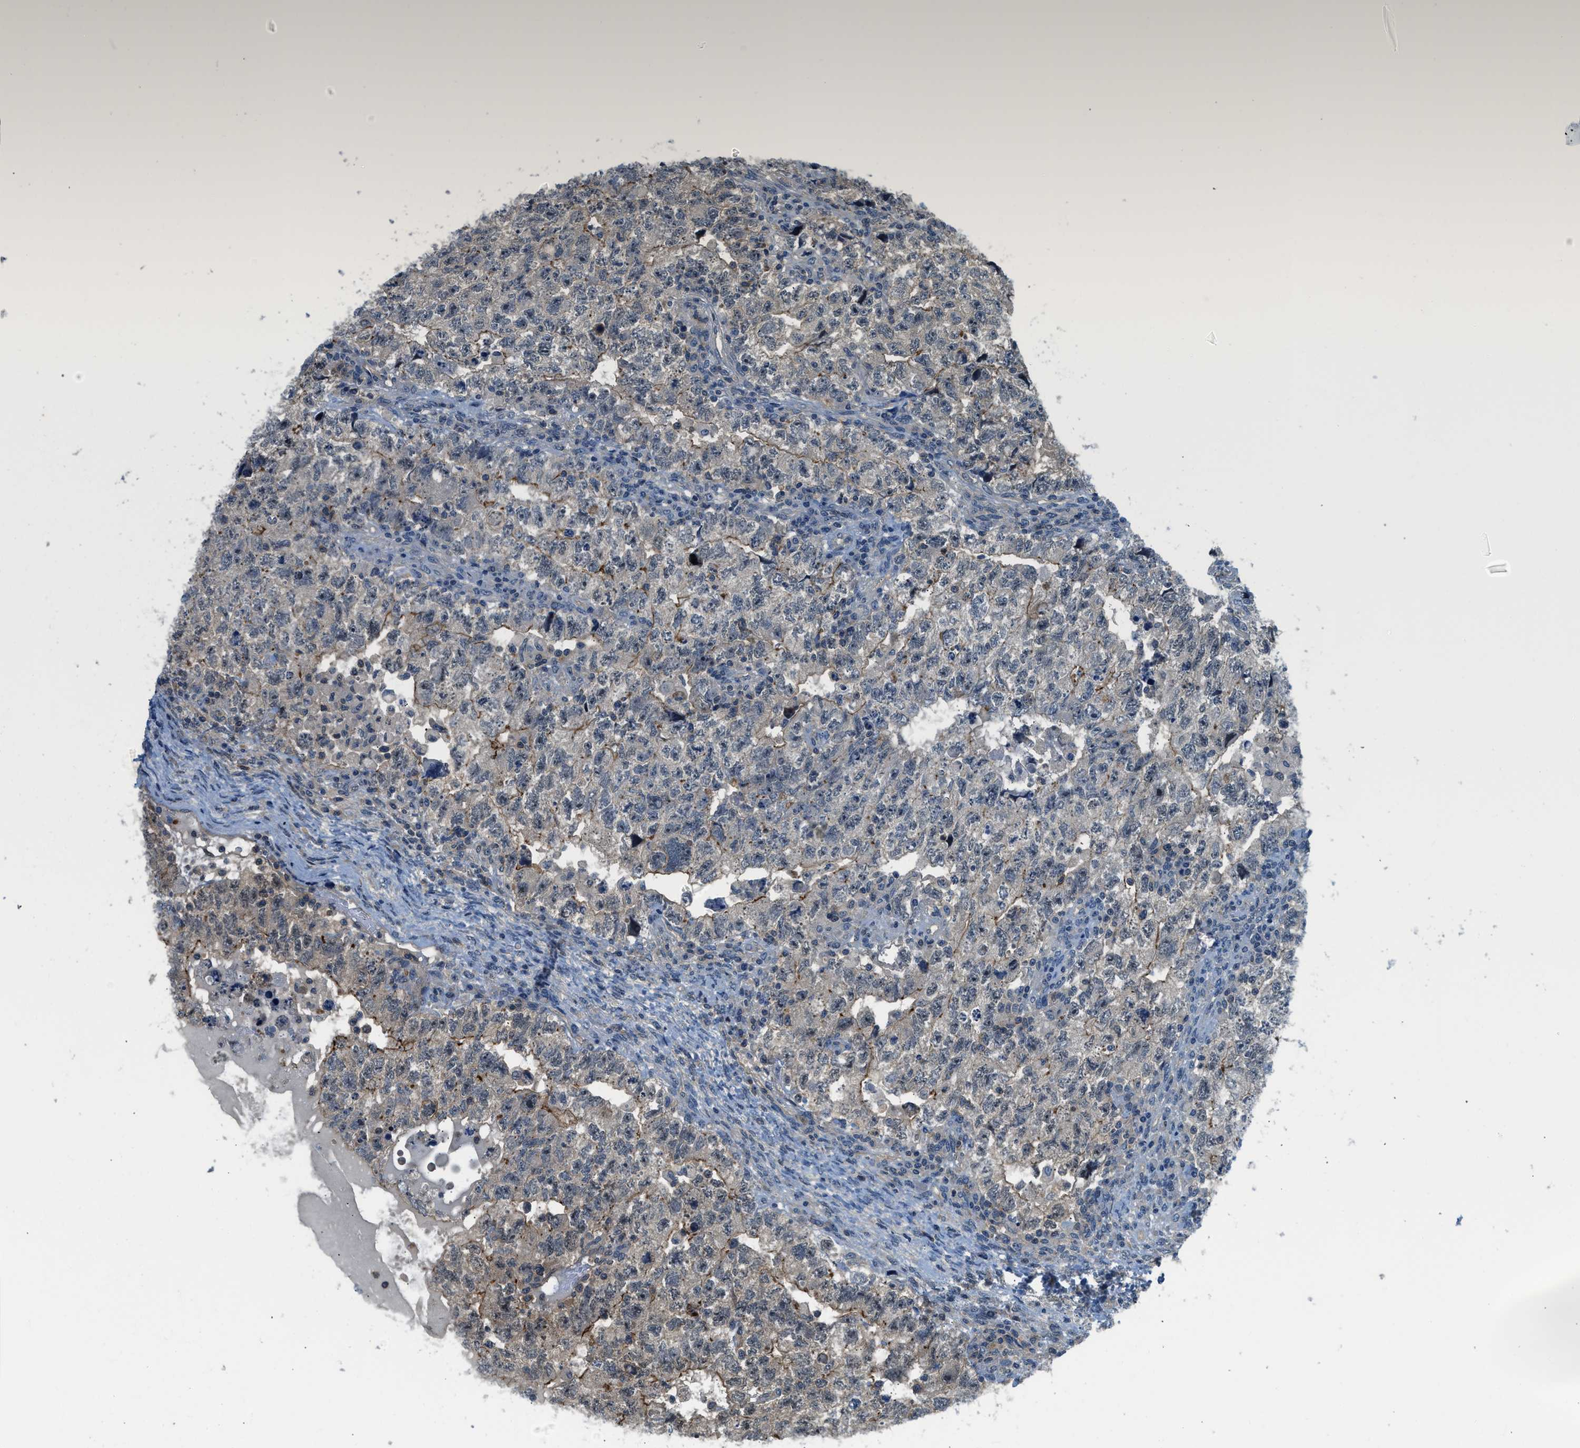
{"staining": {"intensity": "weak", "quantity": "<25%", "location": "cytoplasmic/membranous"}, "tissue": "testis cancer", "cell_type": "Tumor cells", "image_type": "cancer", "snomed": [{"axis": "morphology", "description": "Carcinoma, Embryonal, NOS"}, {"axis": "topography", "description": "Testis"}], "caption": "There is no significant positivity in tumor cells of embryonal carcinoma (testis).", "gene": "CBLB", "patient": {"sex": "male", "age": 36}}